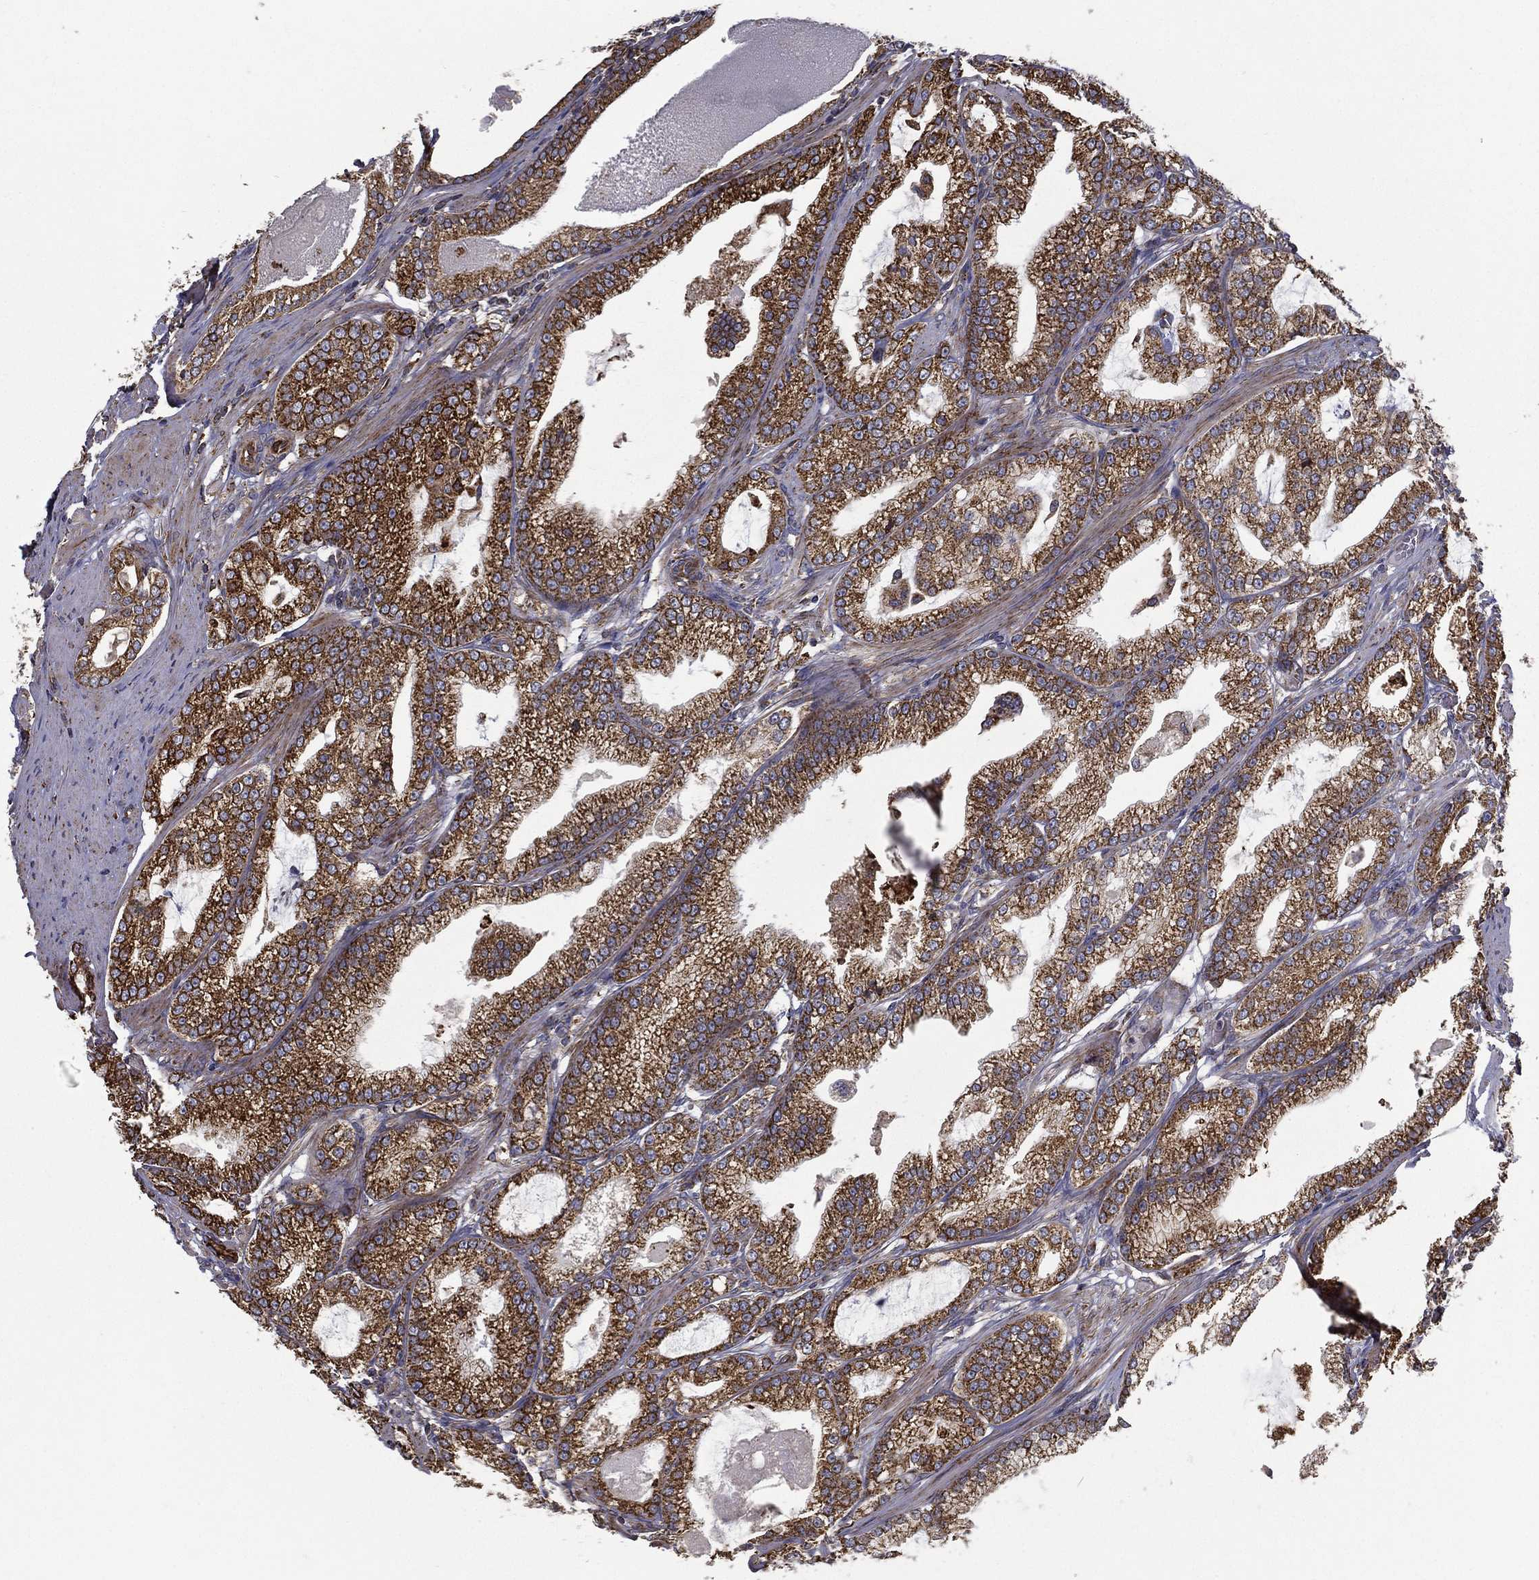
{"staining": {"intensity": "strong", "quantity": ">75%", "location": "cytoplasmic/membranous"}, "tissue": "prostate cancer", "cell_type": "Tumor cells", "image_type": "cancer", "snomed": [{"axis": "morphology", "description": "Adenocarcinoma, High grade"}, {"axis": "topography", "description": "Prostate and seminal vesicle, NOS"}], "caption": "Protein expression analysis of prostate cancer (high-grade adenocarcinoma) demonstrates strong cytoplasmic/membranous expression in about >75% of tumor cells.", "gene": "MT-CYB", "patient": {"sex": "male", "age": 62}}